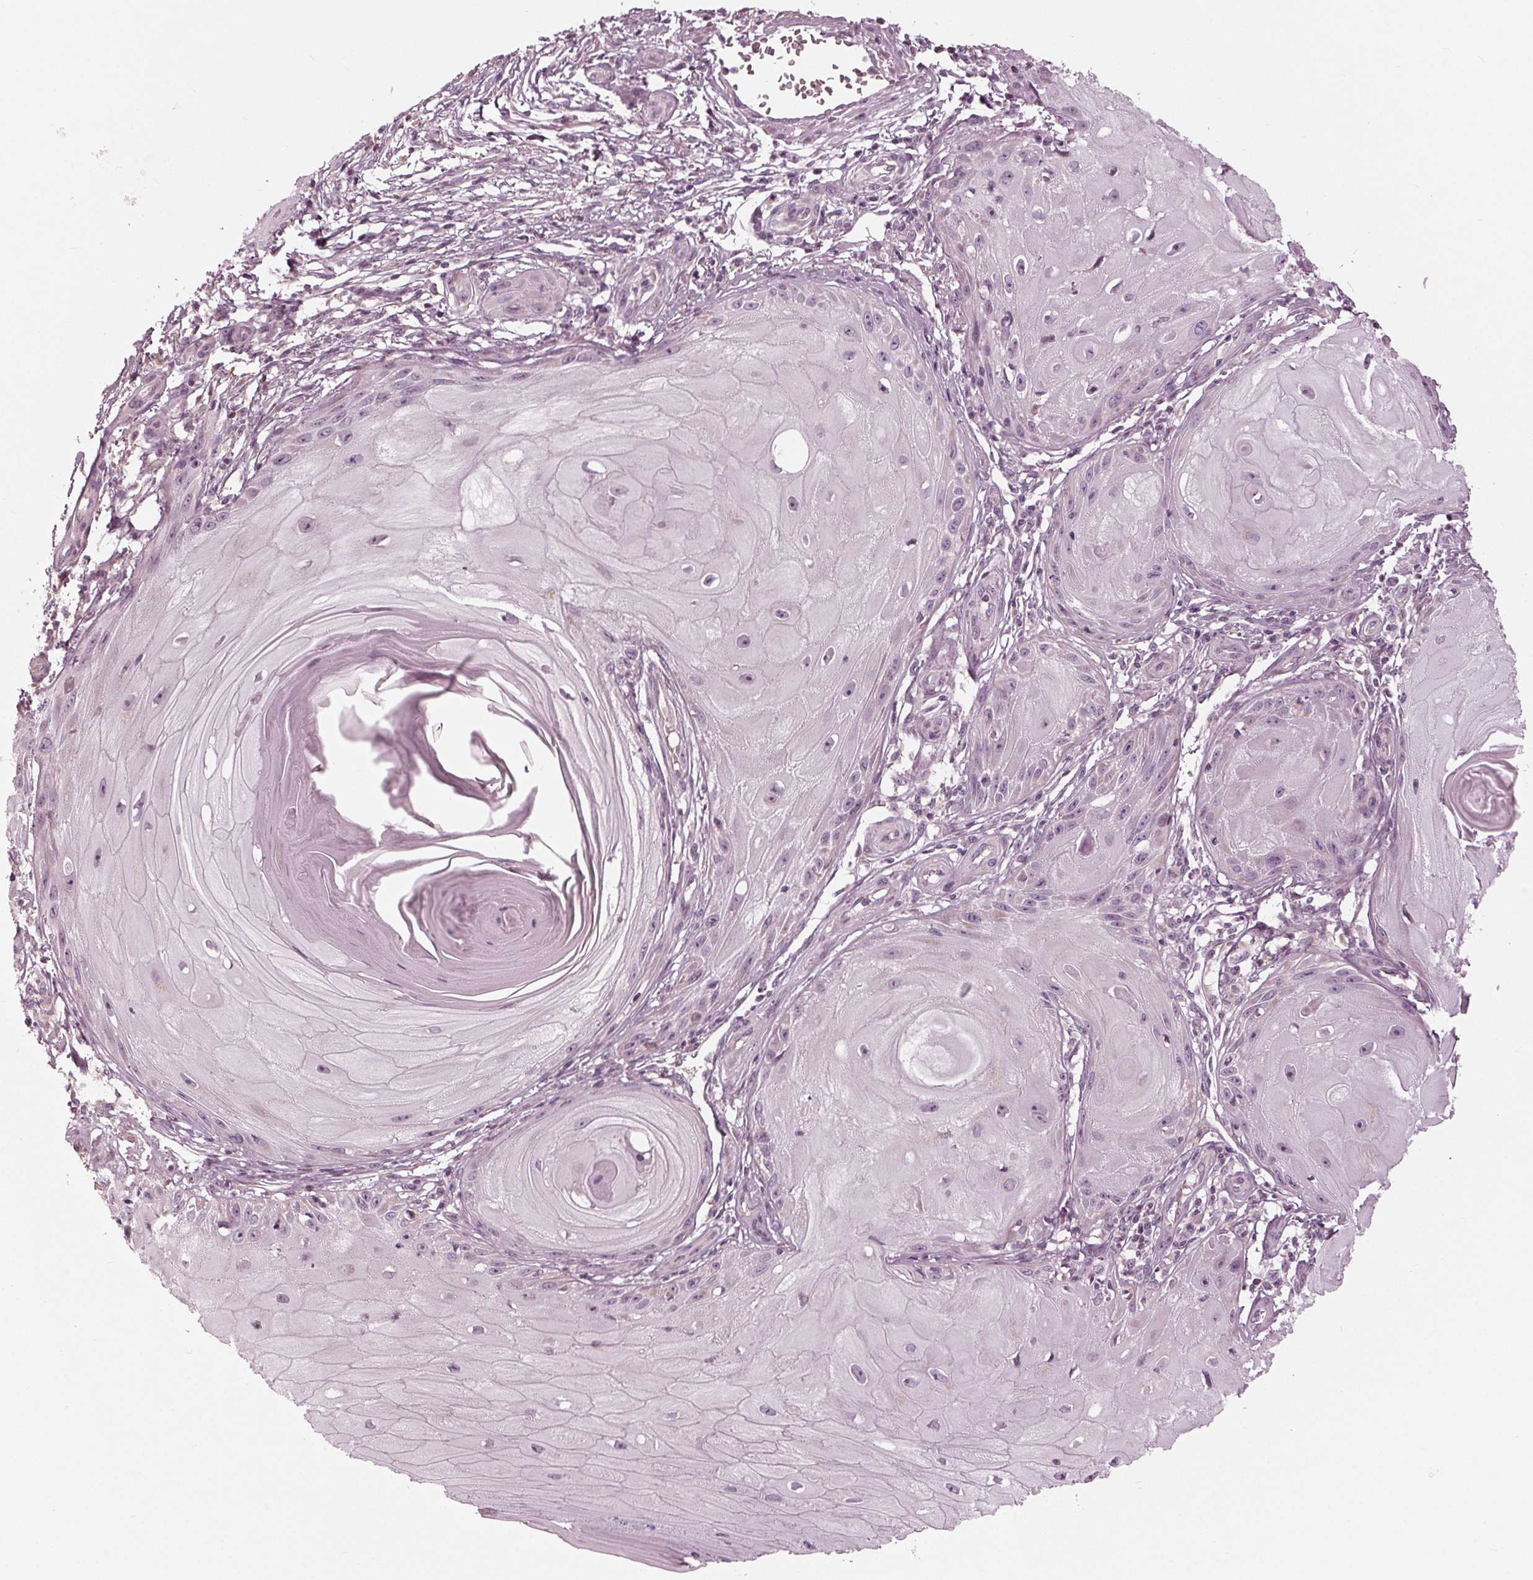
{"staining": {"intensity": "negative", "quantity": "none", "location": "none"}, "tissue": "skin cancer", "cell_type": "Tumor cells", "image_type": "cancer", "snomed": [{"axis": "morphology", "description": "Squamous cell carcinoma, NOS"}, {"axis": "topography", "description": "Skin"}], "caption": "Immunohistochemical staining of human skin squamous cell carcinoma demonstrates no significant staining in tumor cells.", "gene": "CLN6", "patient": {"sex": "female", "age": 77}}